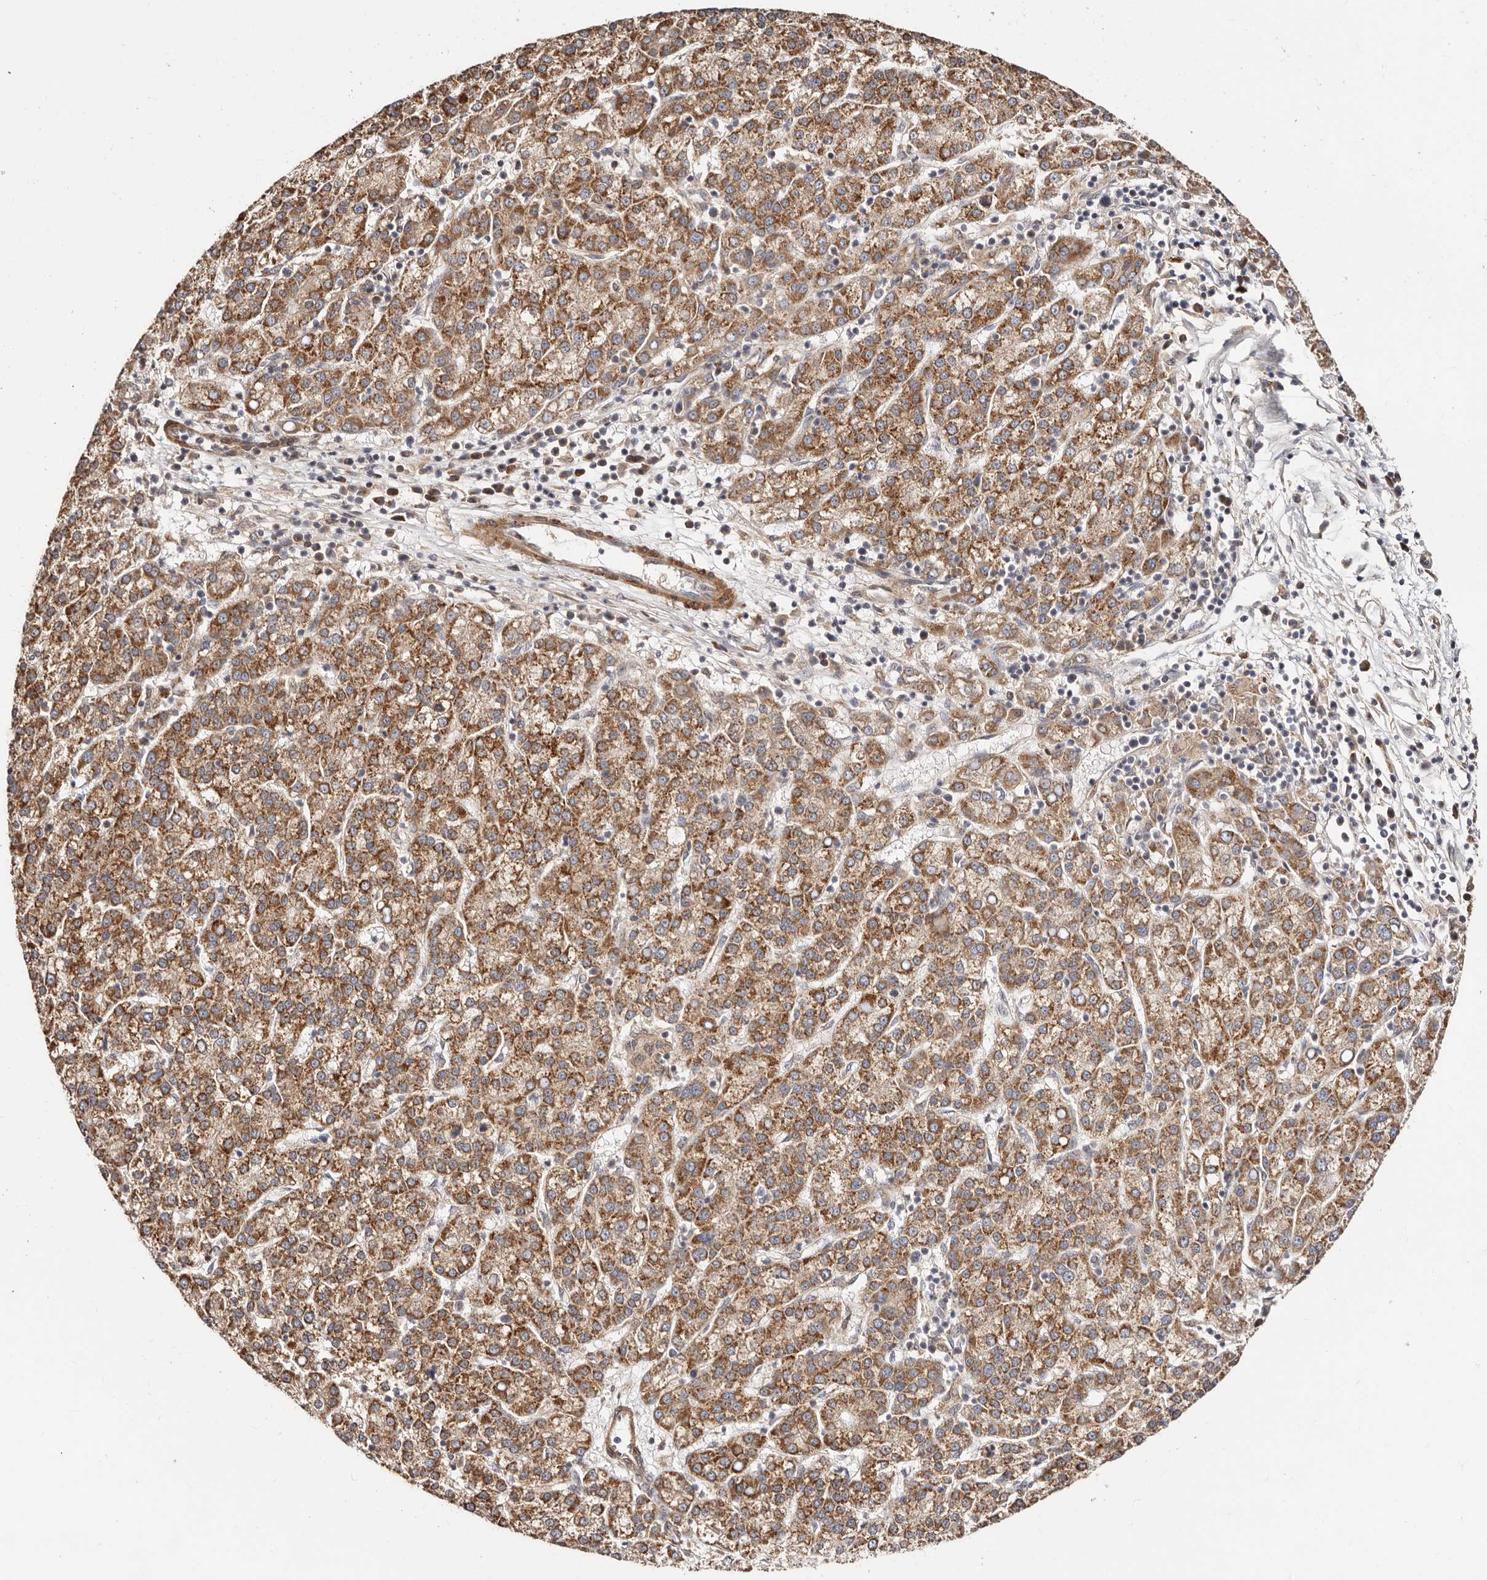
{"staining": {"intensity": "moderate", "quantity": ">75%", "location": "cytoplasmic/membranous"}, "tissue": "liver cancer", "cell_type": "Tumor cells", "image_type": "cancer", "snomed": [{"axis": "morphology", "description": "Carcinoma, Hepatocellular, NOS"}, {"axis": "topography", "description": "Liver"}], "caption": "This image exhibits immunohistochemistry staining of liver hepatocellular carcinoma, with medium moderate cytoplasmic/membranous expression in approximately >75% of tumor cells.", "gene": "APOL6", "patient": {"sex": "female", "age": 58}}